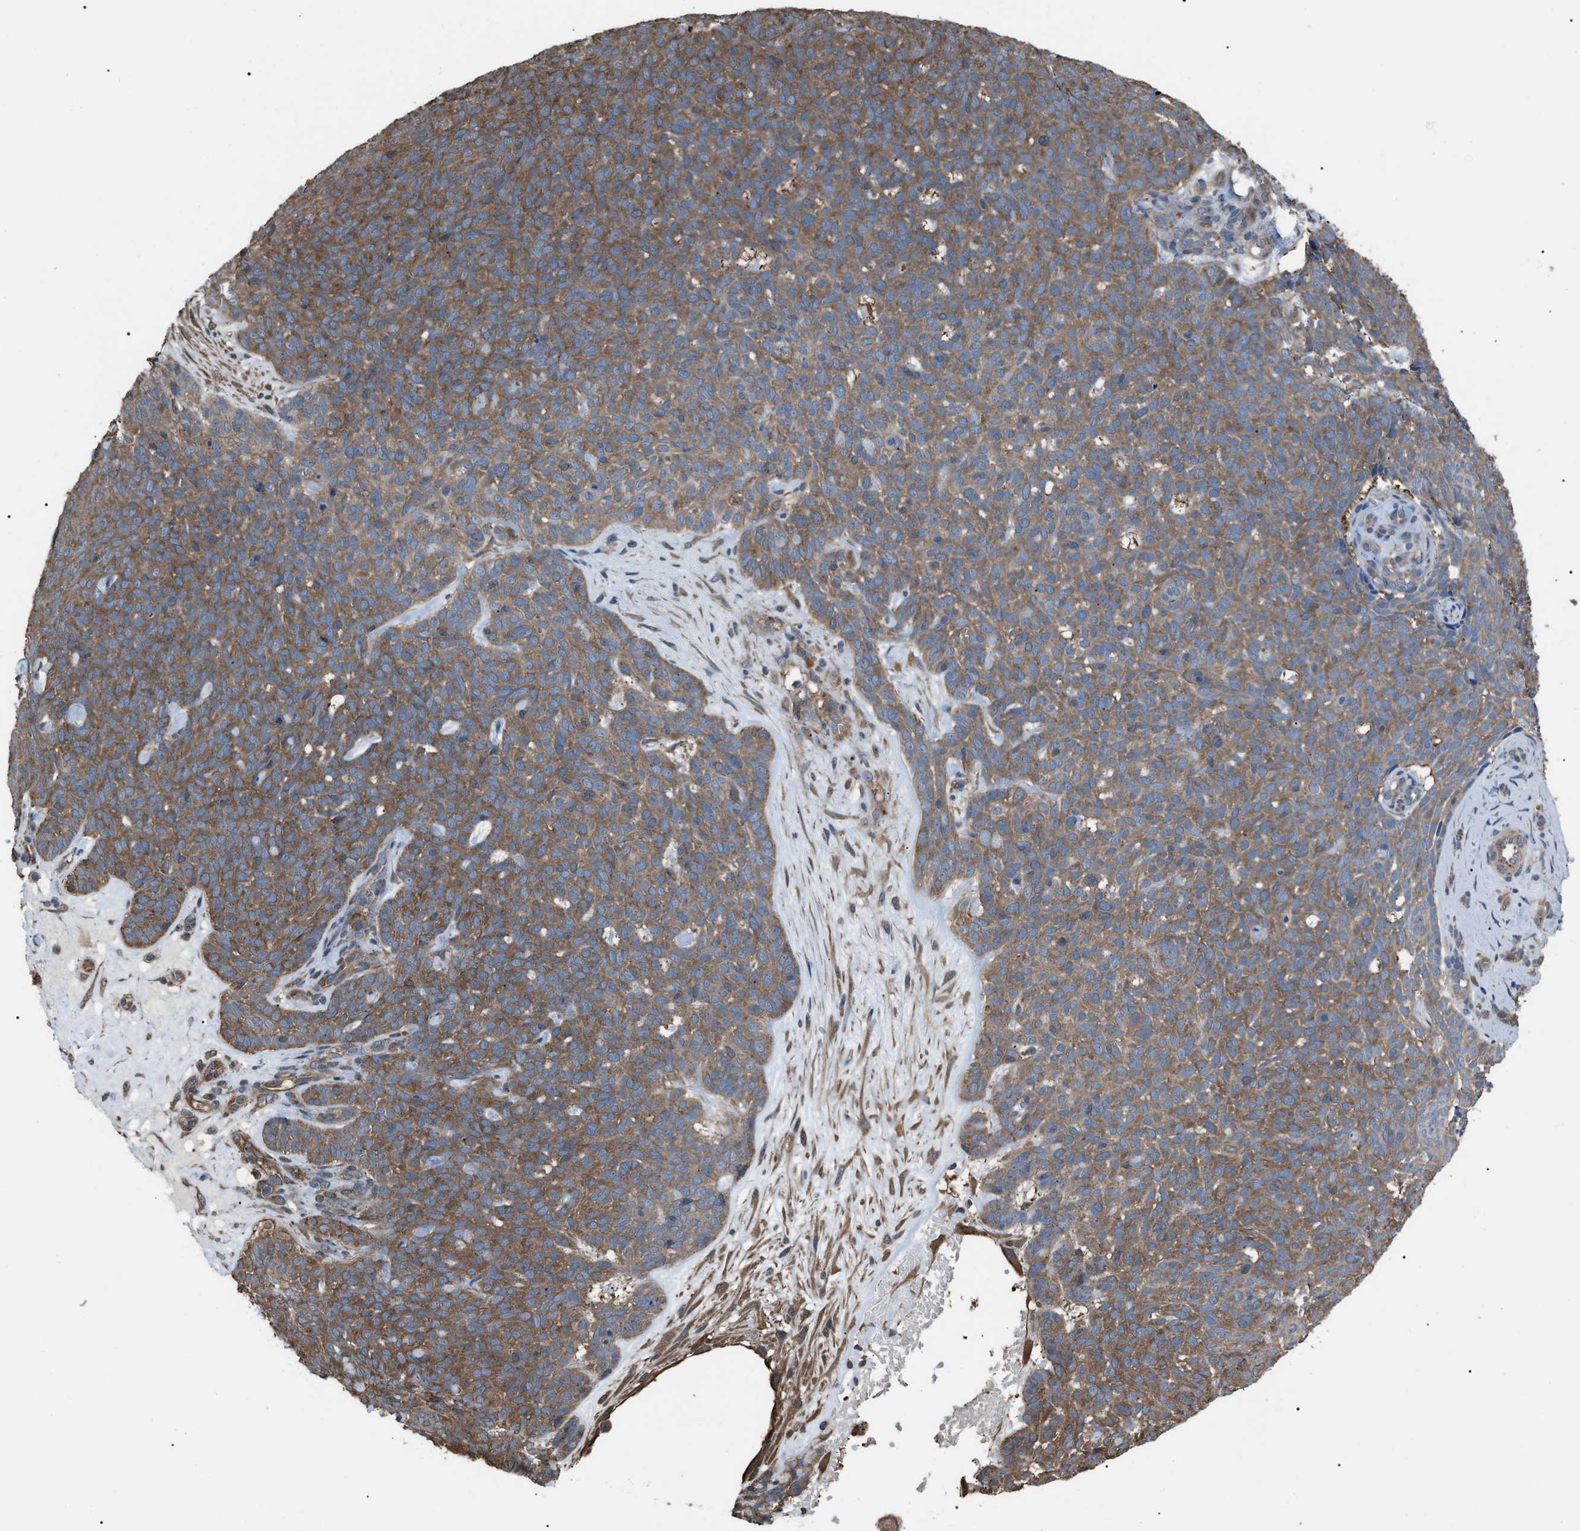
{"staining": {"intensity": "moderate", "quantity": ">75%", "location": "cytoplasmic/membranous"}, "tissue": "skin cancer", "cell_type": "Tumor cells", "image_type": "cancer", "snomed": [{"axis": "morphology", "description": "Basal cell carcinoma"}, {"axis": "topography", "description": "Skin"}], "caption": "Immunohistochemical staining of human skin cancer exhibits moderate cytoplasmic/membranous protein staining in approximately >75% of tumor cells.", "gene": "PDCD5", "patient": {"sex": "male", "age": 61}}